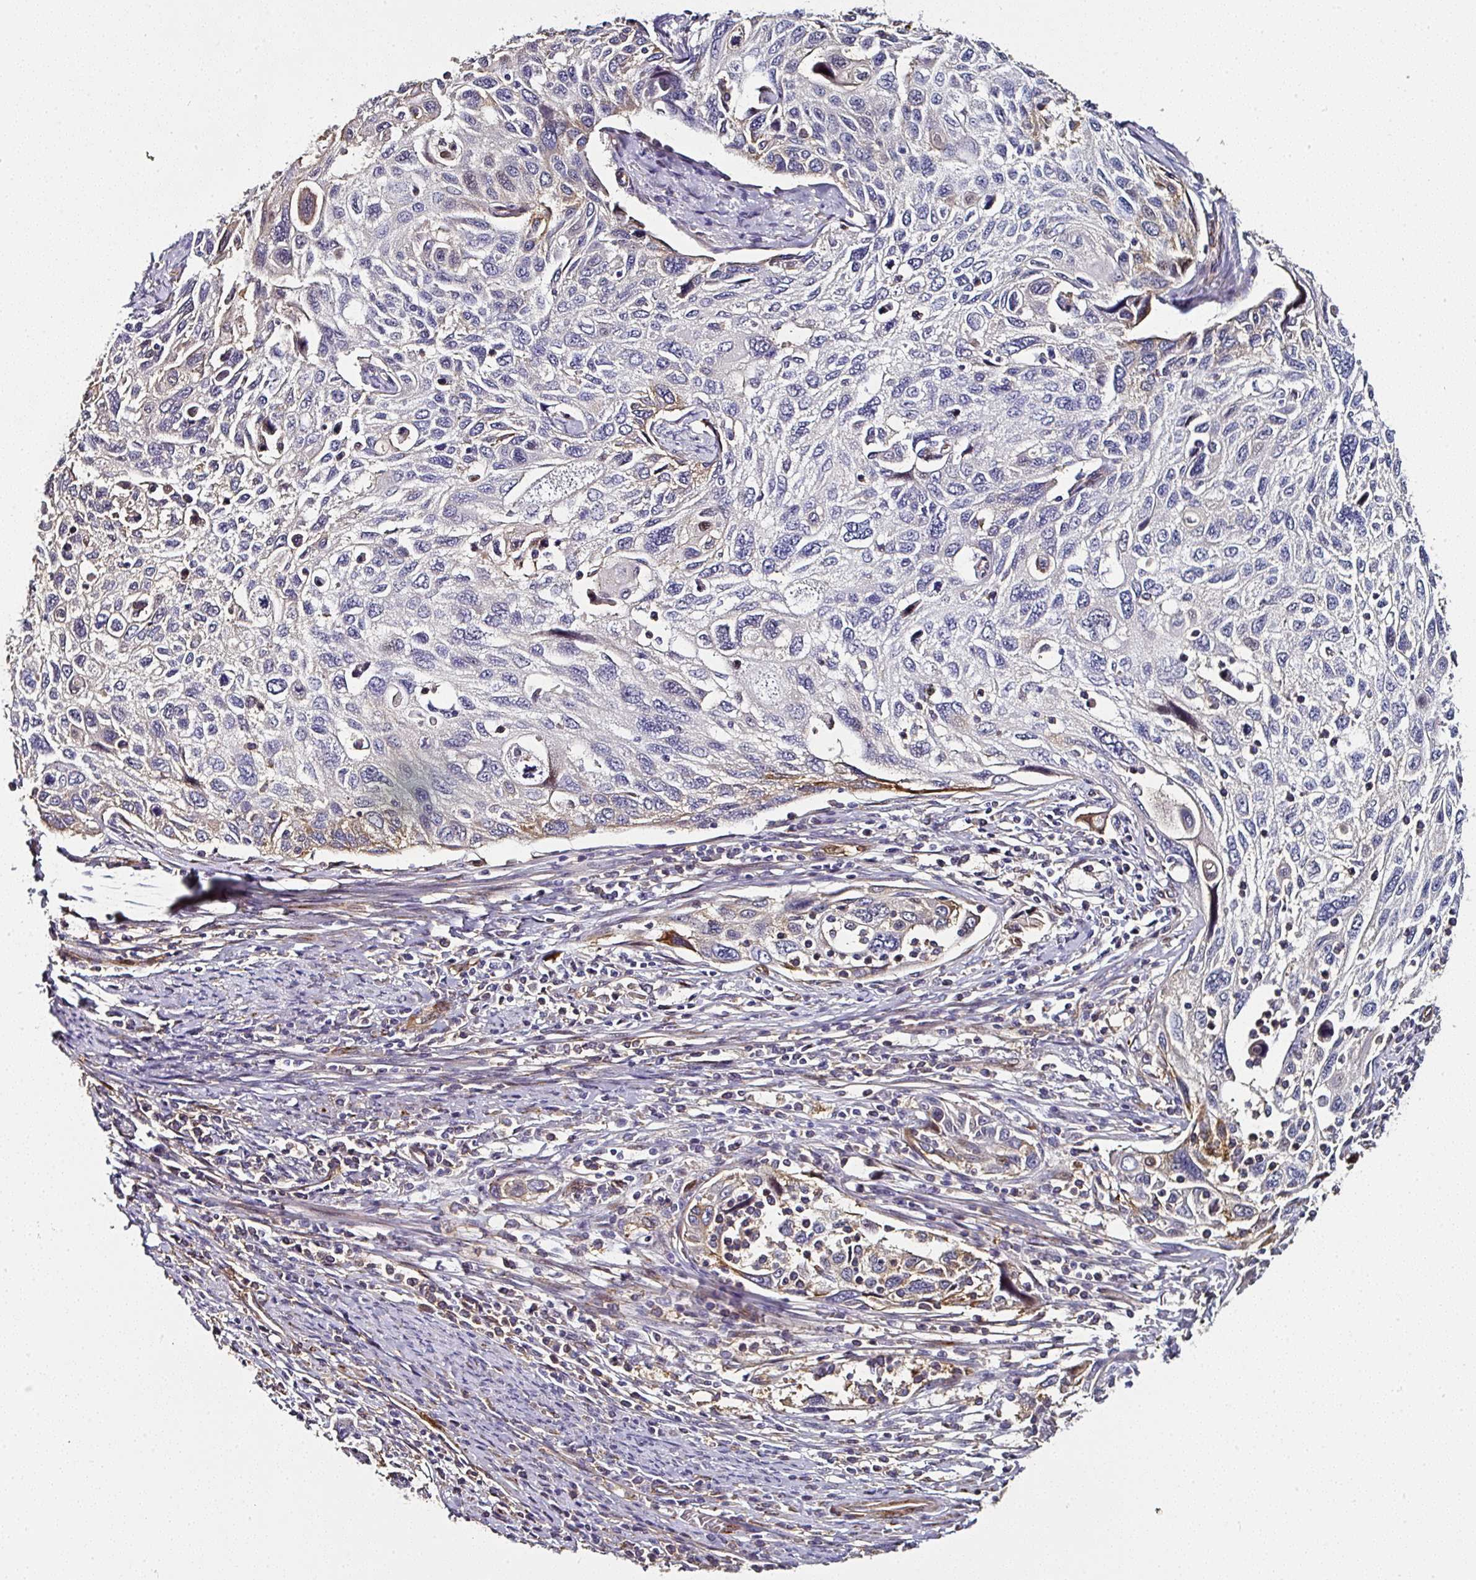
{"staining": {"intensity": "weak", "quantity": "<25%", "location": "cytoplasmic/membranous"}, "tissue": "cervical cancer", "cell_type": "Tumor cells", "image_type": "cancer", "snomed": [{"axis": "morphology", "description": "Squamous cell carcinoma, NOS"}, {"axis": "topography", "description": "Cervix"}], "caption": "The immunohistochemistry (IHC) image has no significant staining in tumor cells of cervical cancer (squamous cell carcinoma) tissue.", "gene": "BEND5", "patient": {"sex": "female", "age": 70}}